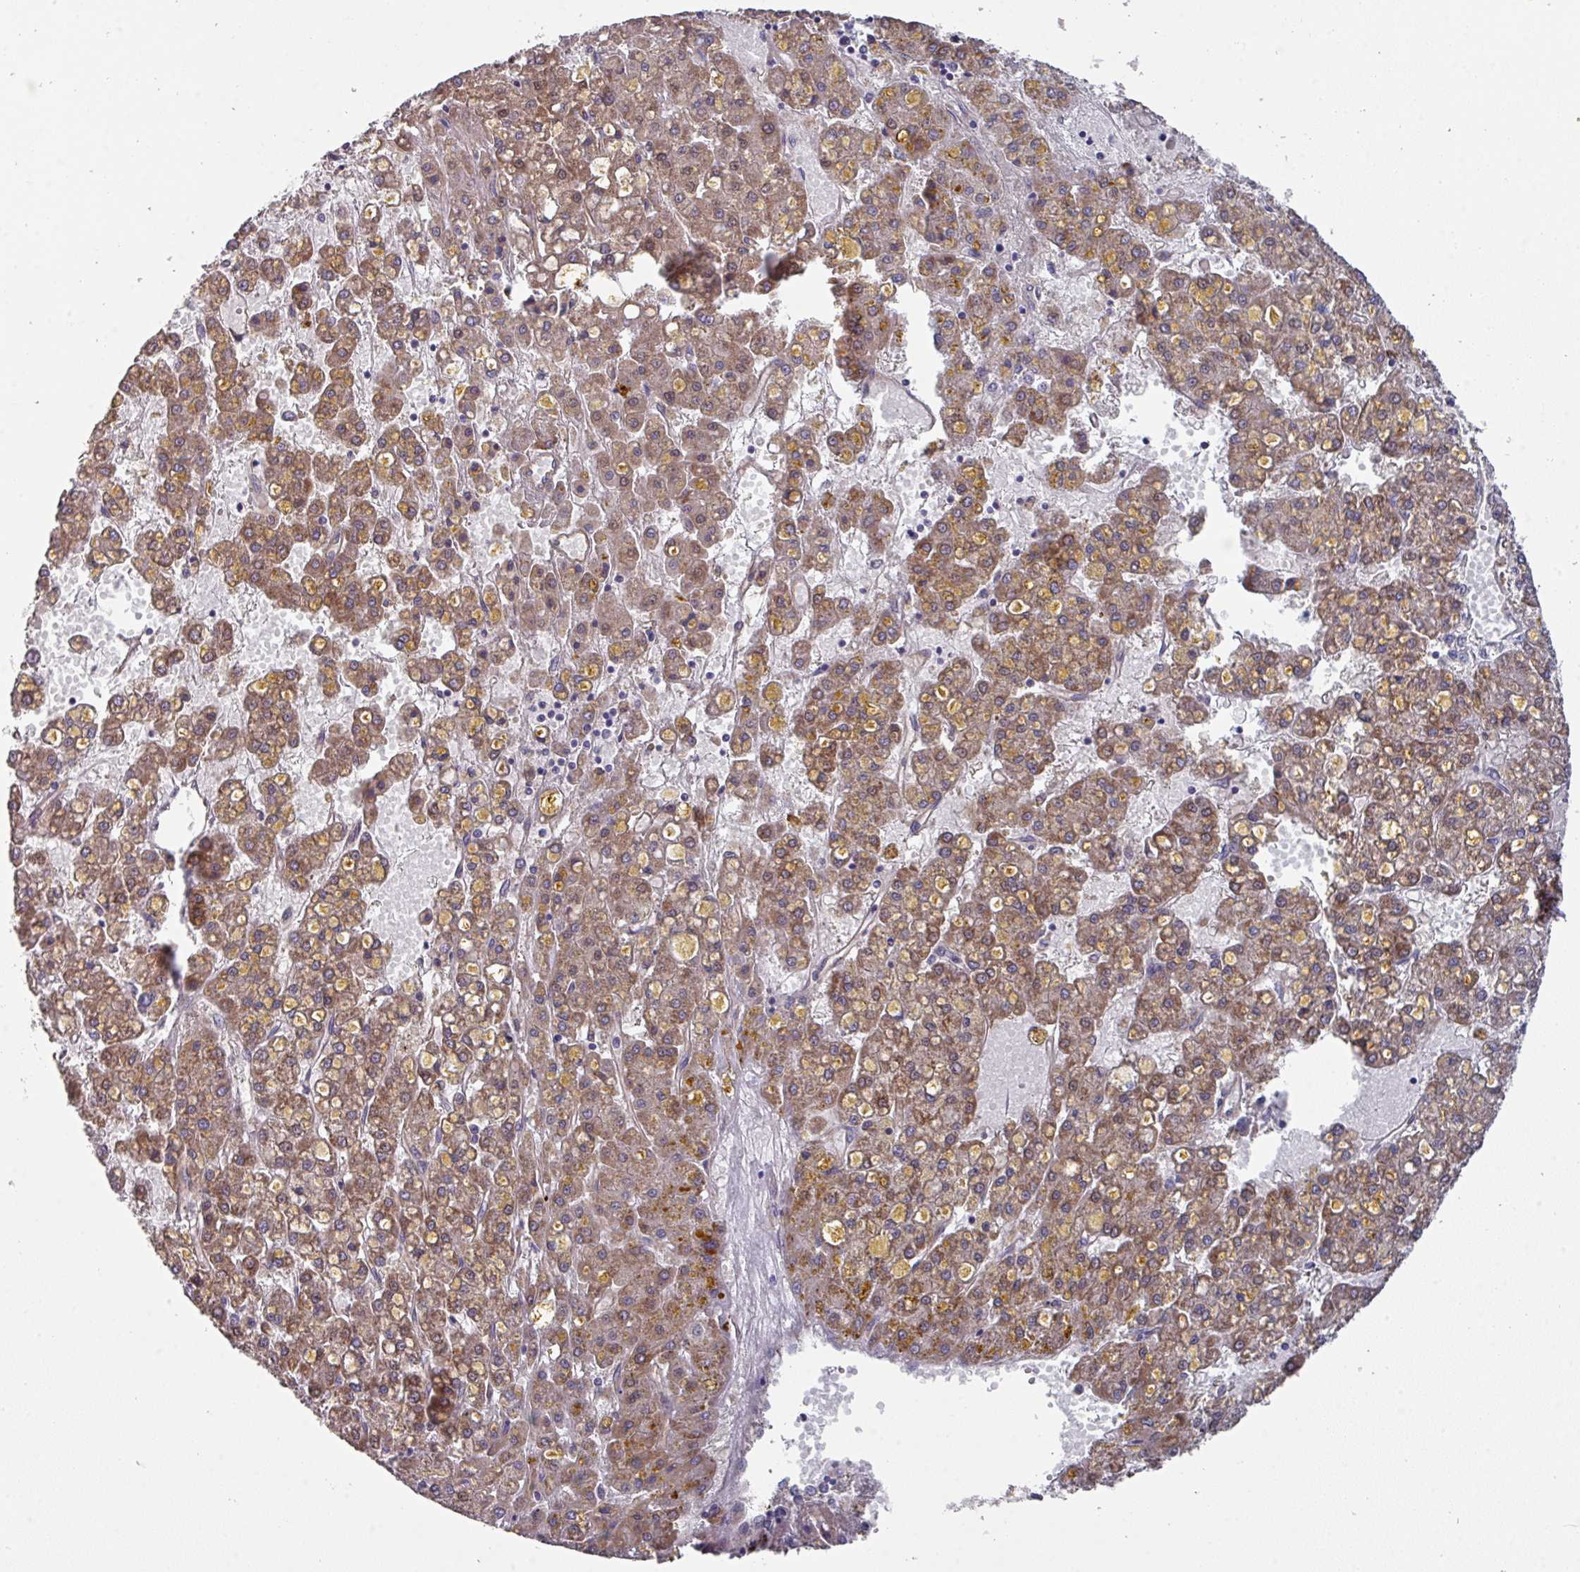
{"staining": {"intensity": "moderate", "quantity": ">75%", "location": "cytoplasmic/membranous"}, "tissue": "liver cancer", "cell_type": "Tumor cells", "image_type": "cancer", "snomed": [{"axis": "morphology", "description": "Carcinoma, Hepatocellular, NOS"}, {"axis": "topography", "description": "Liver"}], "caption": "An immunohistochemistry (IHC) image of tumor tissue is shown. Protein staining in brown labels moderate cytoplasmic/membranous positivity in liver cancer within tumor cells. The staining is performed using DAB (3,3'-diaminobenzidine) brown chromogen to label protein expression. The nuclei are counter-stained blue using hematoxylin.", "gene": "DCAF12L2", "patient": {"sex": "male", "age": 67}}